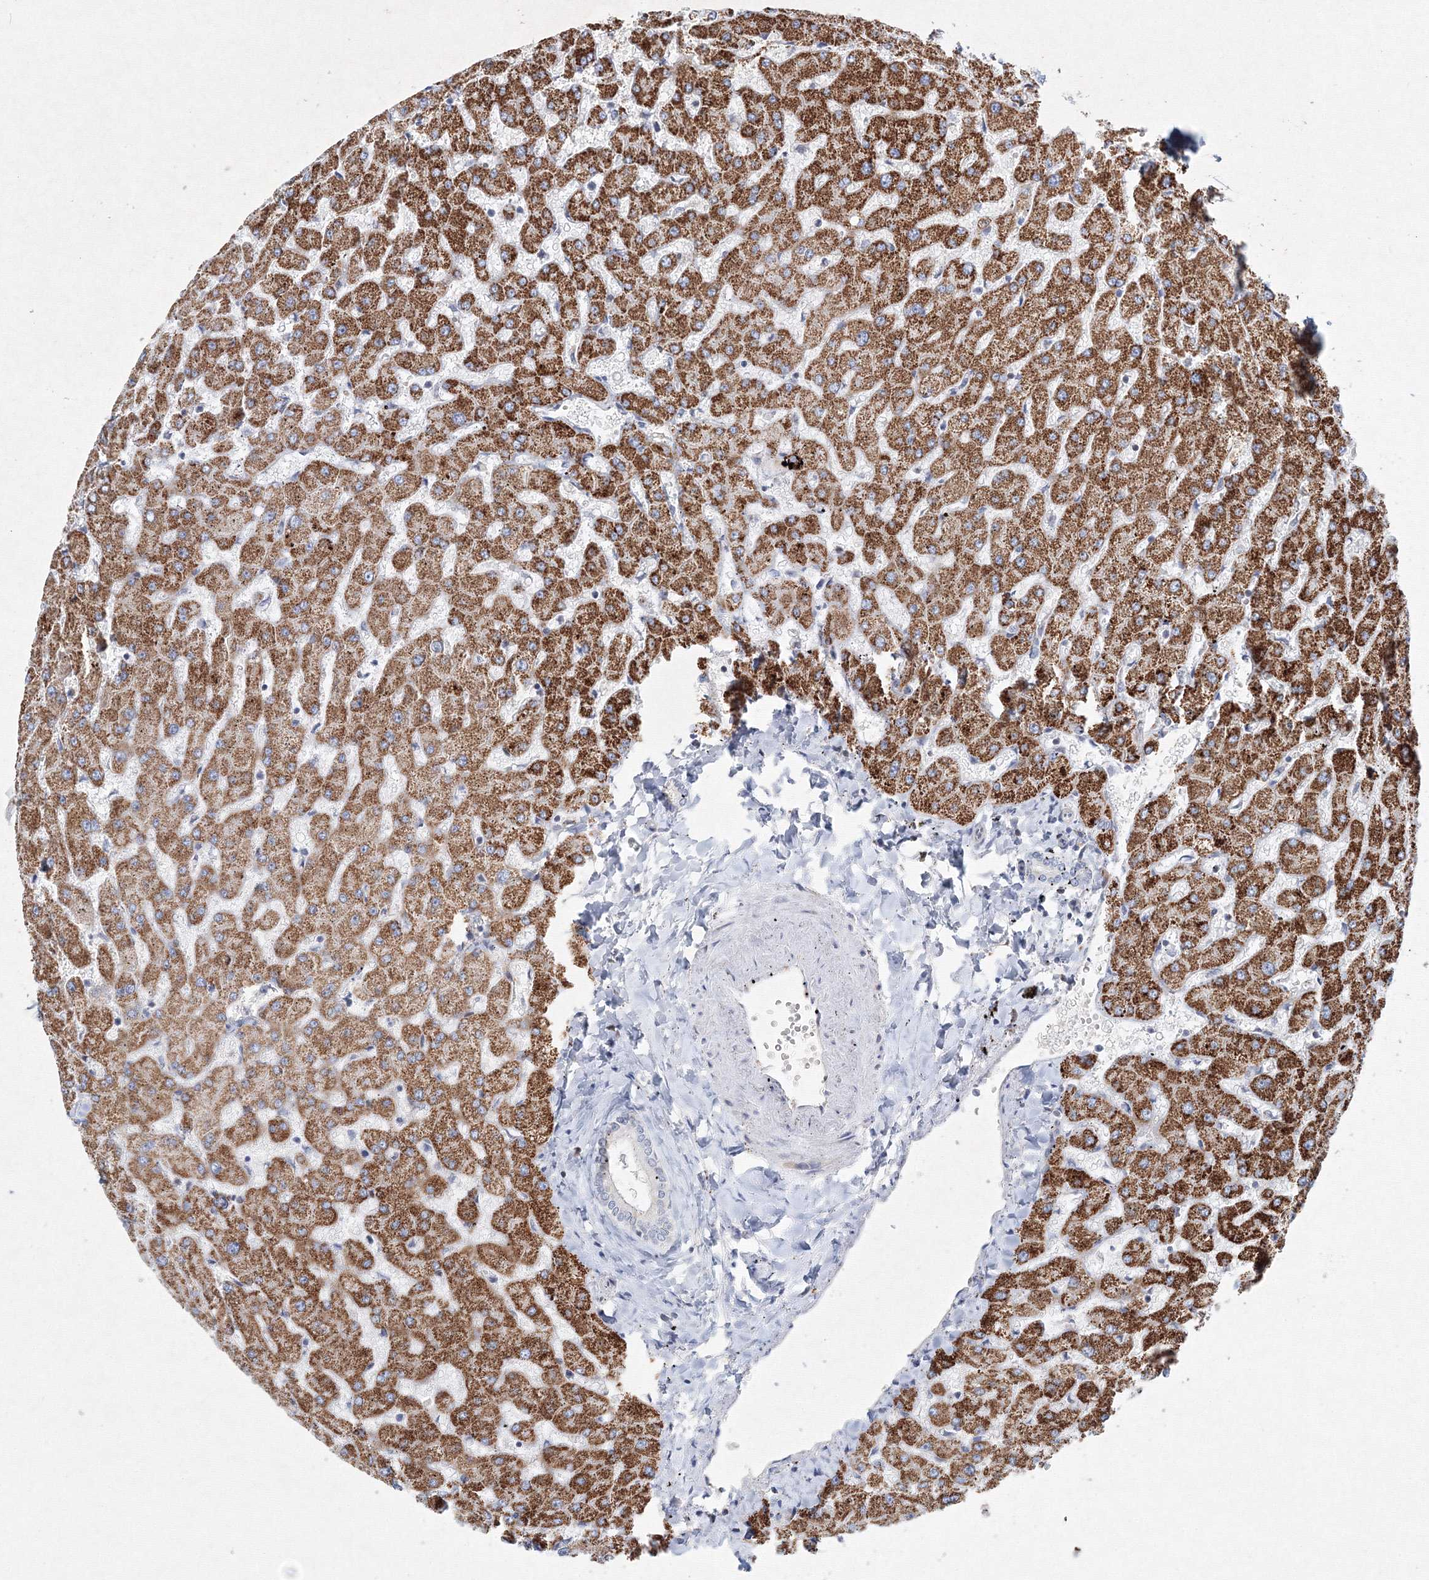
{"staining": {"intensity": "negative", "quantity": "none", "location": "none"}, "tissue": "liver", "cell_type": "Cholangiocytes", "image_type": "normal", "snomed": [{"axis": "morphology", "description": "Normal tissue, NOS"}, {"axis": "topography", "description": "Liver"}], "caption": "The IHC micrograph has no significant staining in cholangiocytes of liver. (IHC, brightfield microscopy, high magnification).", "gene": "CXXC4", "patient": {"sex": "female", "age": 63}}